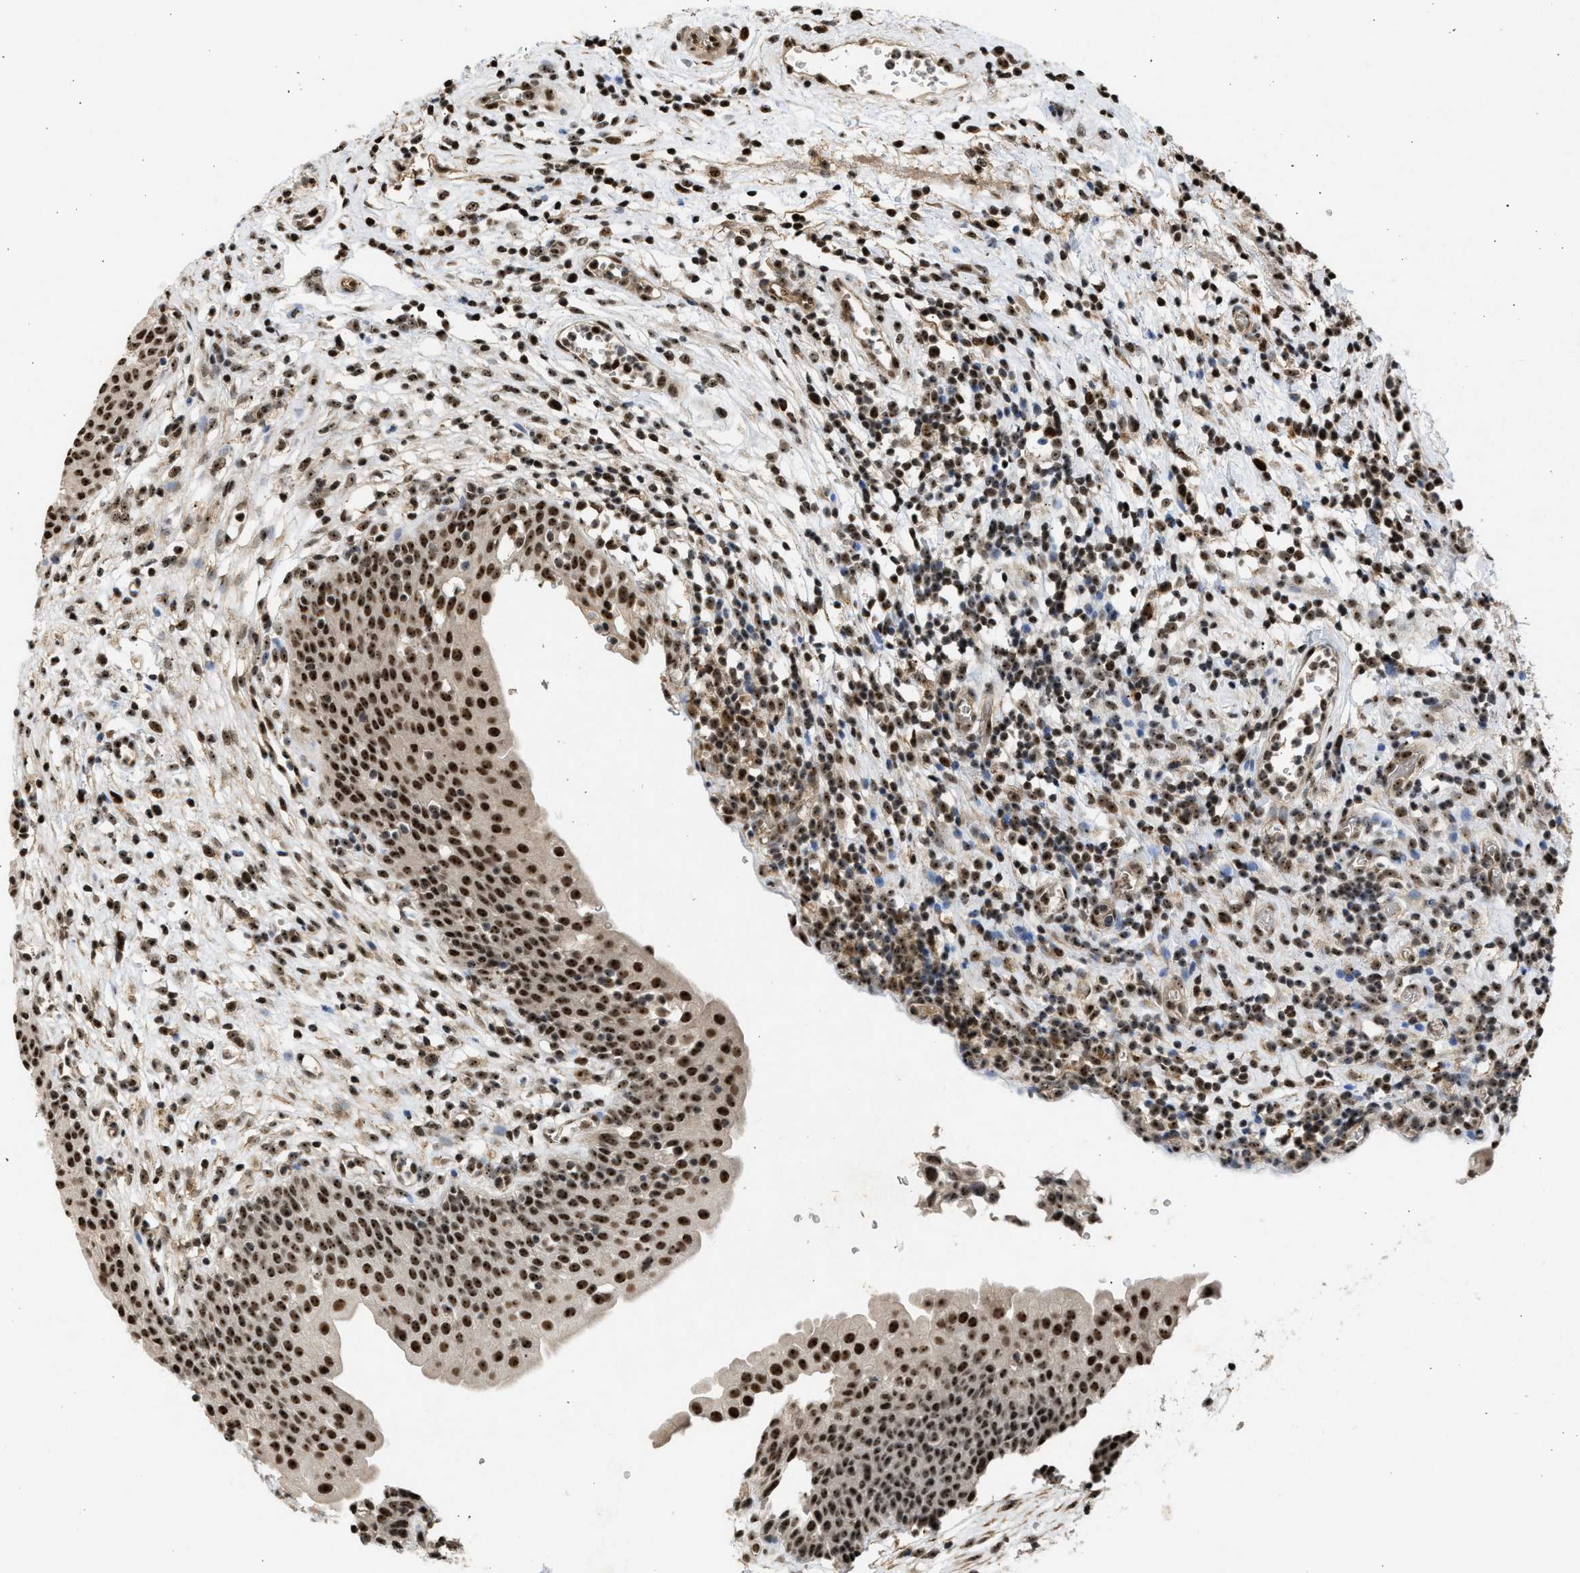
{"staining": {"intensity": "strong", "quantity": ">75%", "location": "nuclear"}, "tissue": "urinary bladder", "cell_type": "Urothelial cells", "image_type": "normal", "snomed": [{"axis": "morphology", "description": "Normal tissue, NOS"}, {"axis": "topography", "description": "Urinary bladder"}], "caption": "Urinary bladder stained with a brown dye exhibits strong nuclear positive positivity in approximately >75% of urothelial cells.", "gene": "TFDP2", "patient": {"sex": "male", "age": 37}}